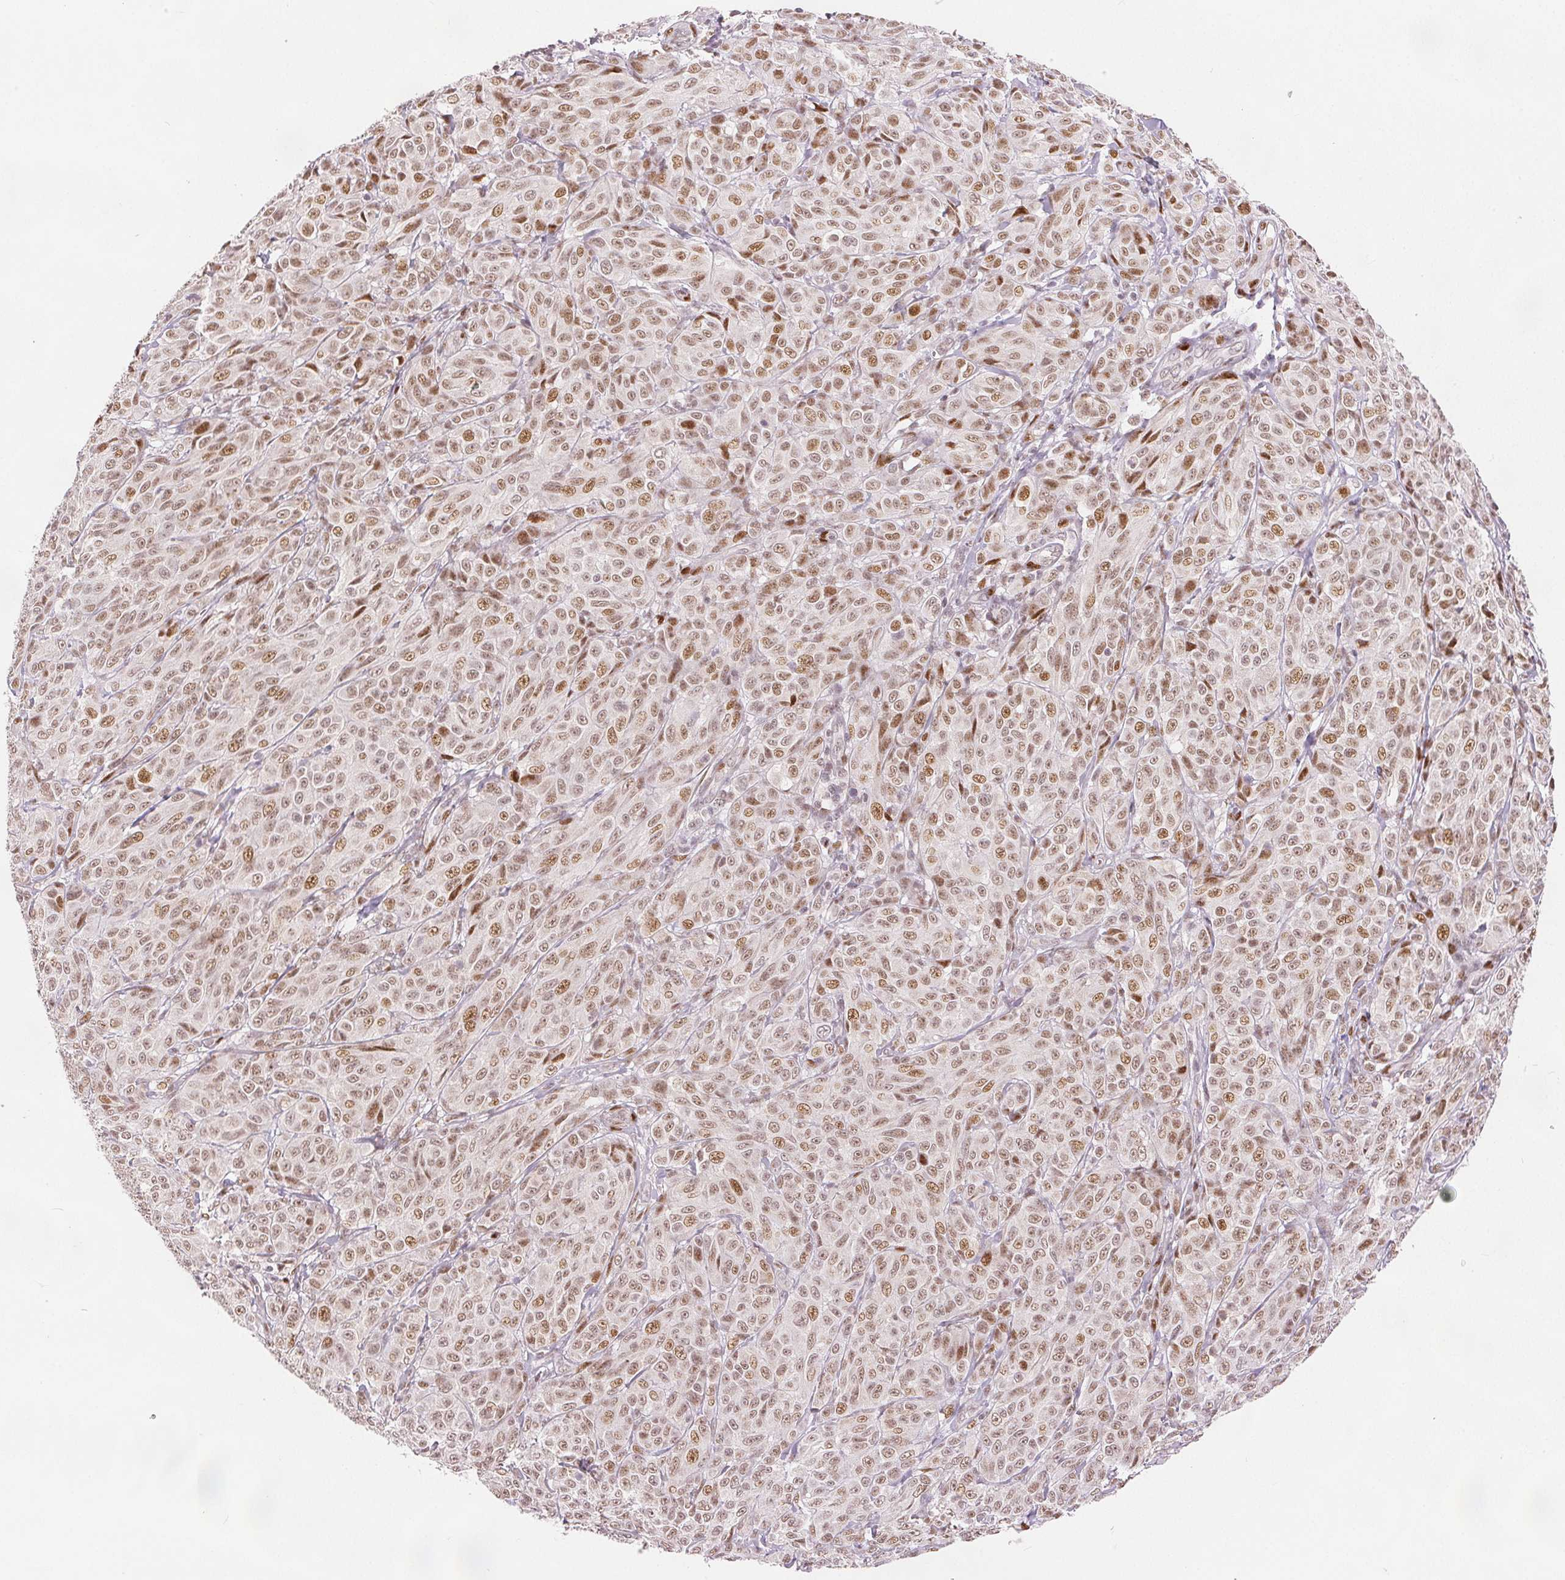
{"staining": {"intensity": "moderate", "quantity": ">75%", "location": "nuclear"}, "tissue": "melanoma", "cell_type": "Tumor cells", "image_type": "cancer", "snomed": [{"axis": "morphology", "description": "Malignant melanoma, NOS"}, {"axis": "topography", "description": "Skin"}], "caption": "A micrograph showing moderate nuclear expression in approximately >75% of tumor cells in melanoma, as visualized by brown immunohistochemical staining.", "gene": "ZNF703", "patient": {"sex": "male", "age": 89}}